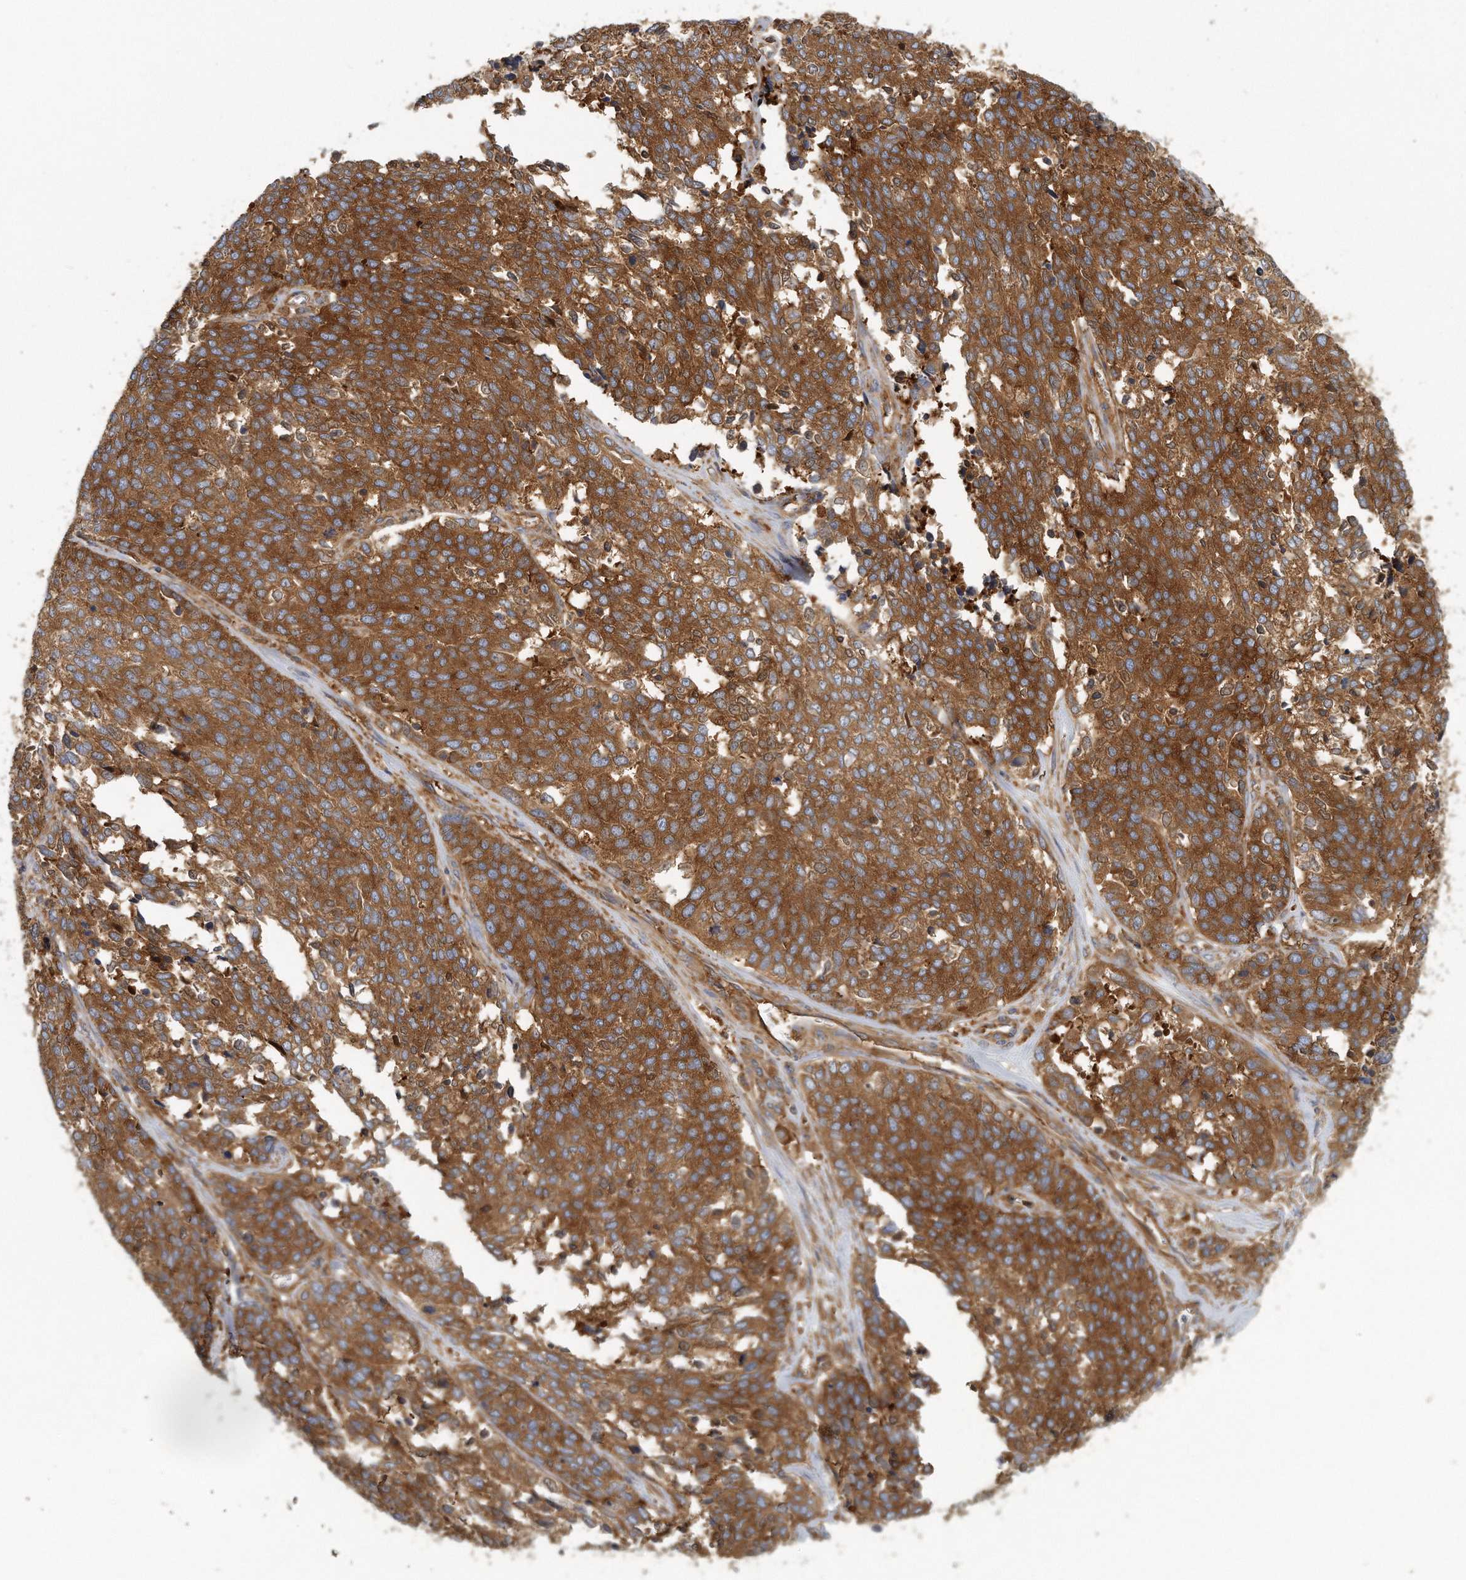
{"staining": {"intensity": "strong", "quantity": ">75%", "location": "cytoplasmic/membranous"}, "tissue": "ovarian cancer", "cell_type": "Tumor cells", "image_type": "cancer", "snomed": [{"axis": "morphology", "description": "Cystadenocarcinoma, serous, NOS"}, {"axis": "topography", "description": "Ovary"}], "caption": "Human ovarian serous cystadenocarcinoma stained with a brown dye exhibits strong cytoplasmic/membranous positive expression in approximately >75% of tumor cells.", "gene": "EIF3I", "patient": {"sex": "female", "age": 44}}